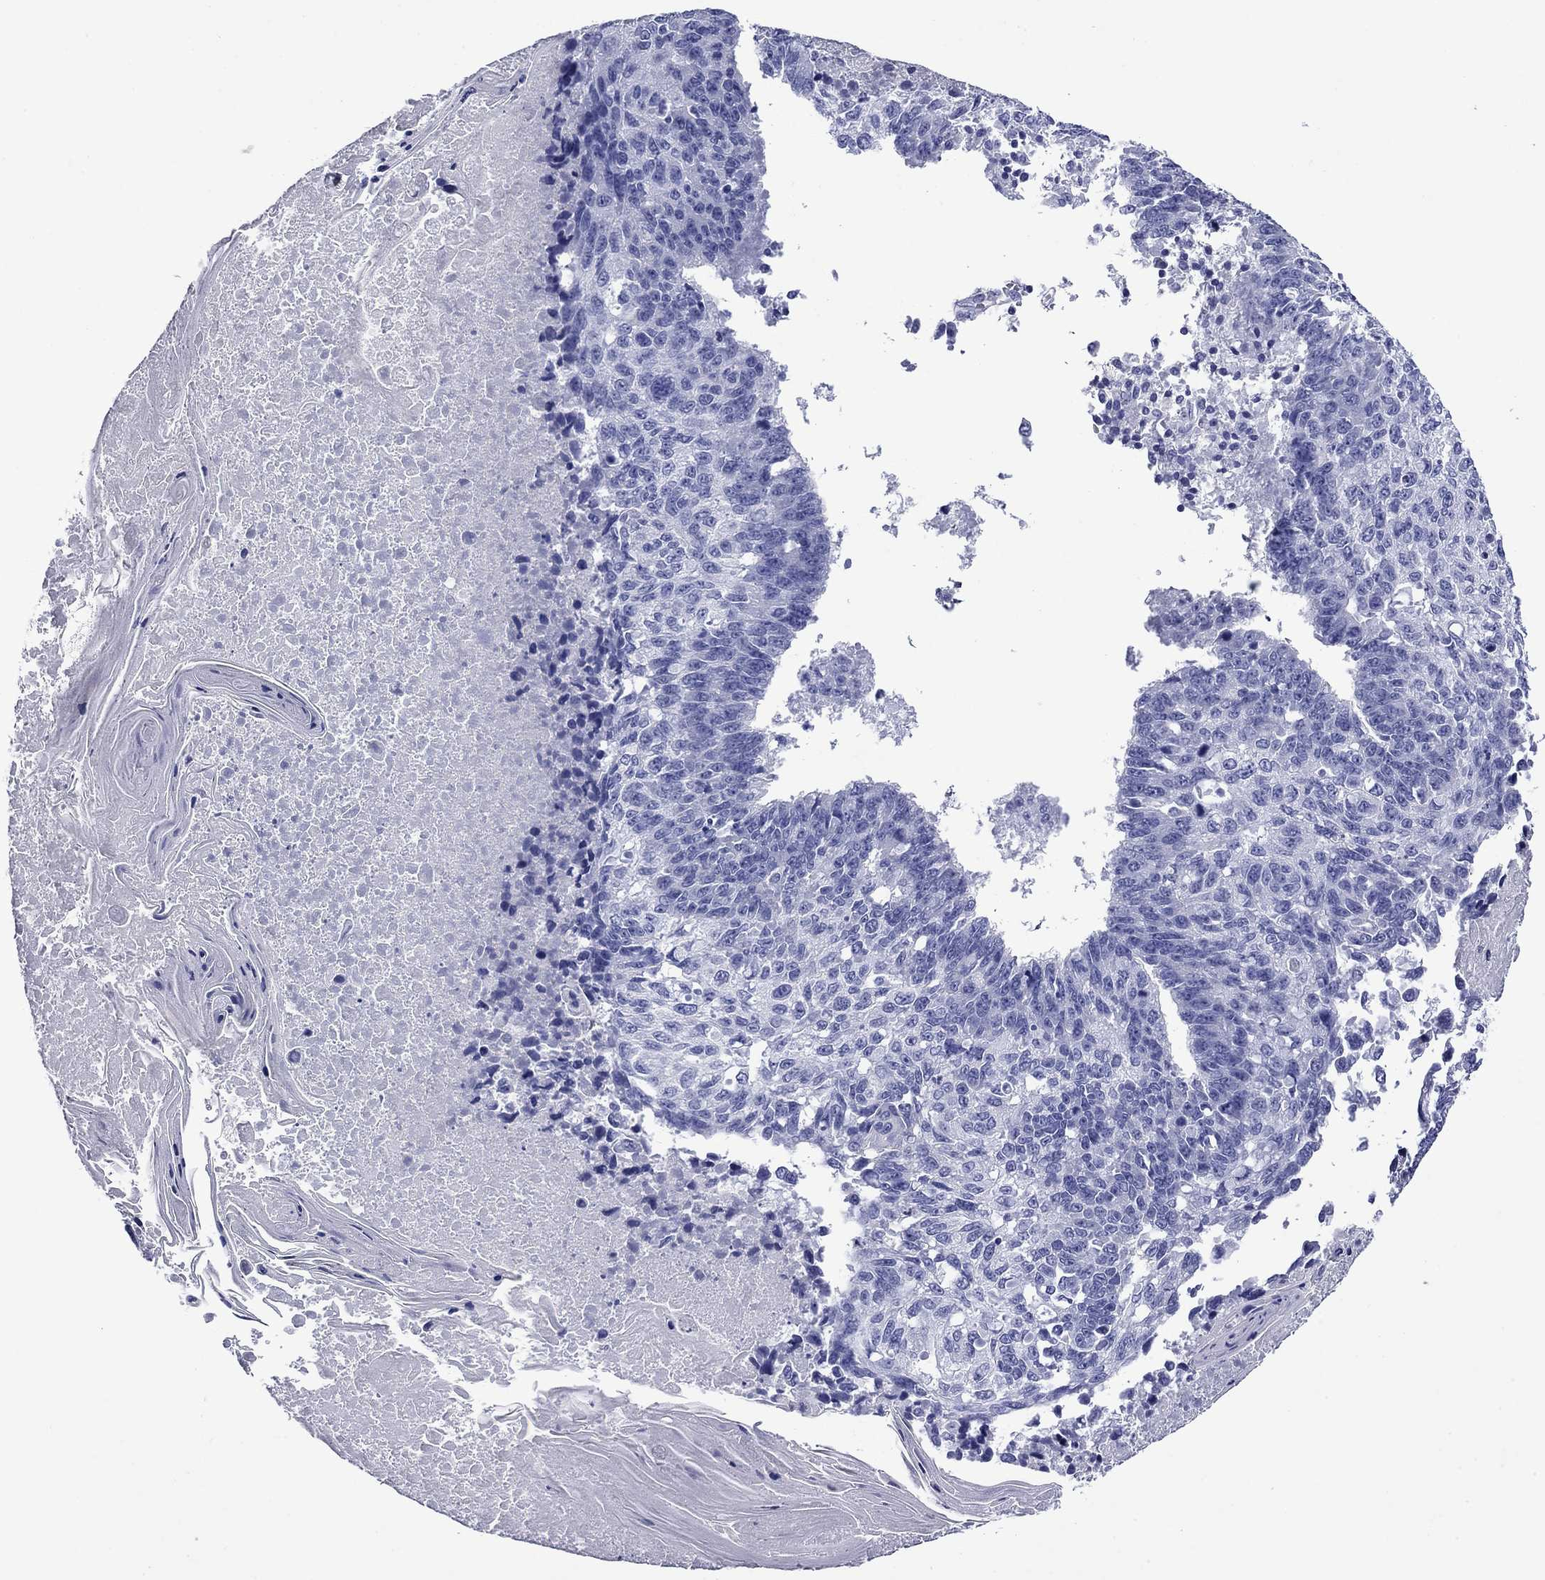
{"staining": {"intensity": "negative", "quantity": "none", "location": "none"}, "tissue": "lung cancer", "cell_type": "Tumor cells", "image_type": "cancer", "snomed": [{"axis": "morphology", "description": "Squamous cell carcinoma, NOS"}, {"axis": "topography", "description": "Lung"}], "caption": "This is a image of IHC staining of squamous cell carcinoma (lung), which shows no expression in tumor cells.", "gene": "GIP", "patient": {"sex": "male", "age": 73}}